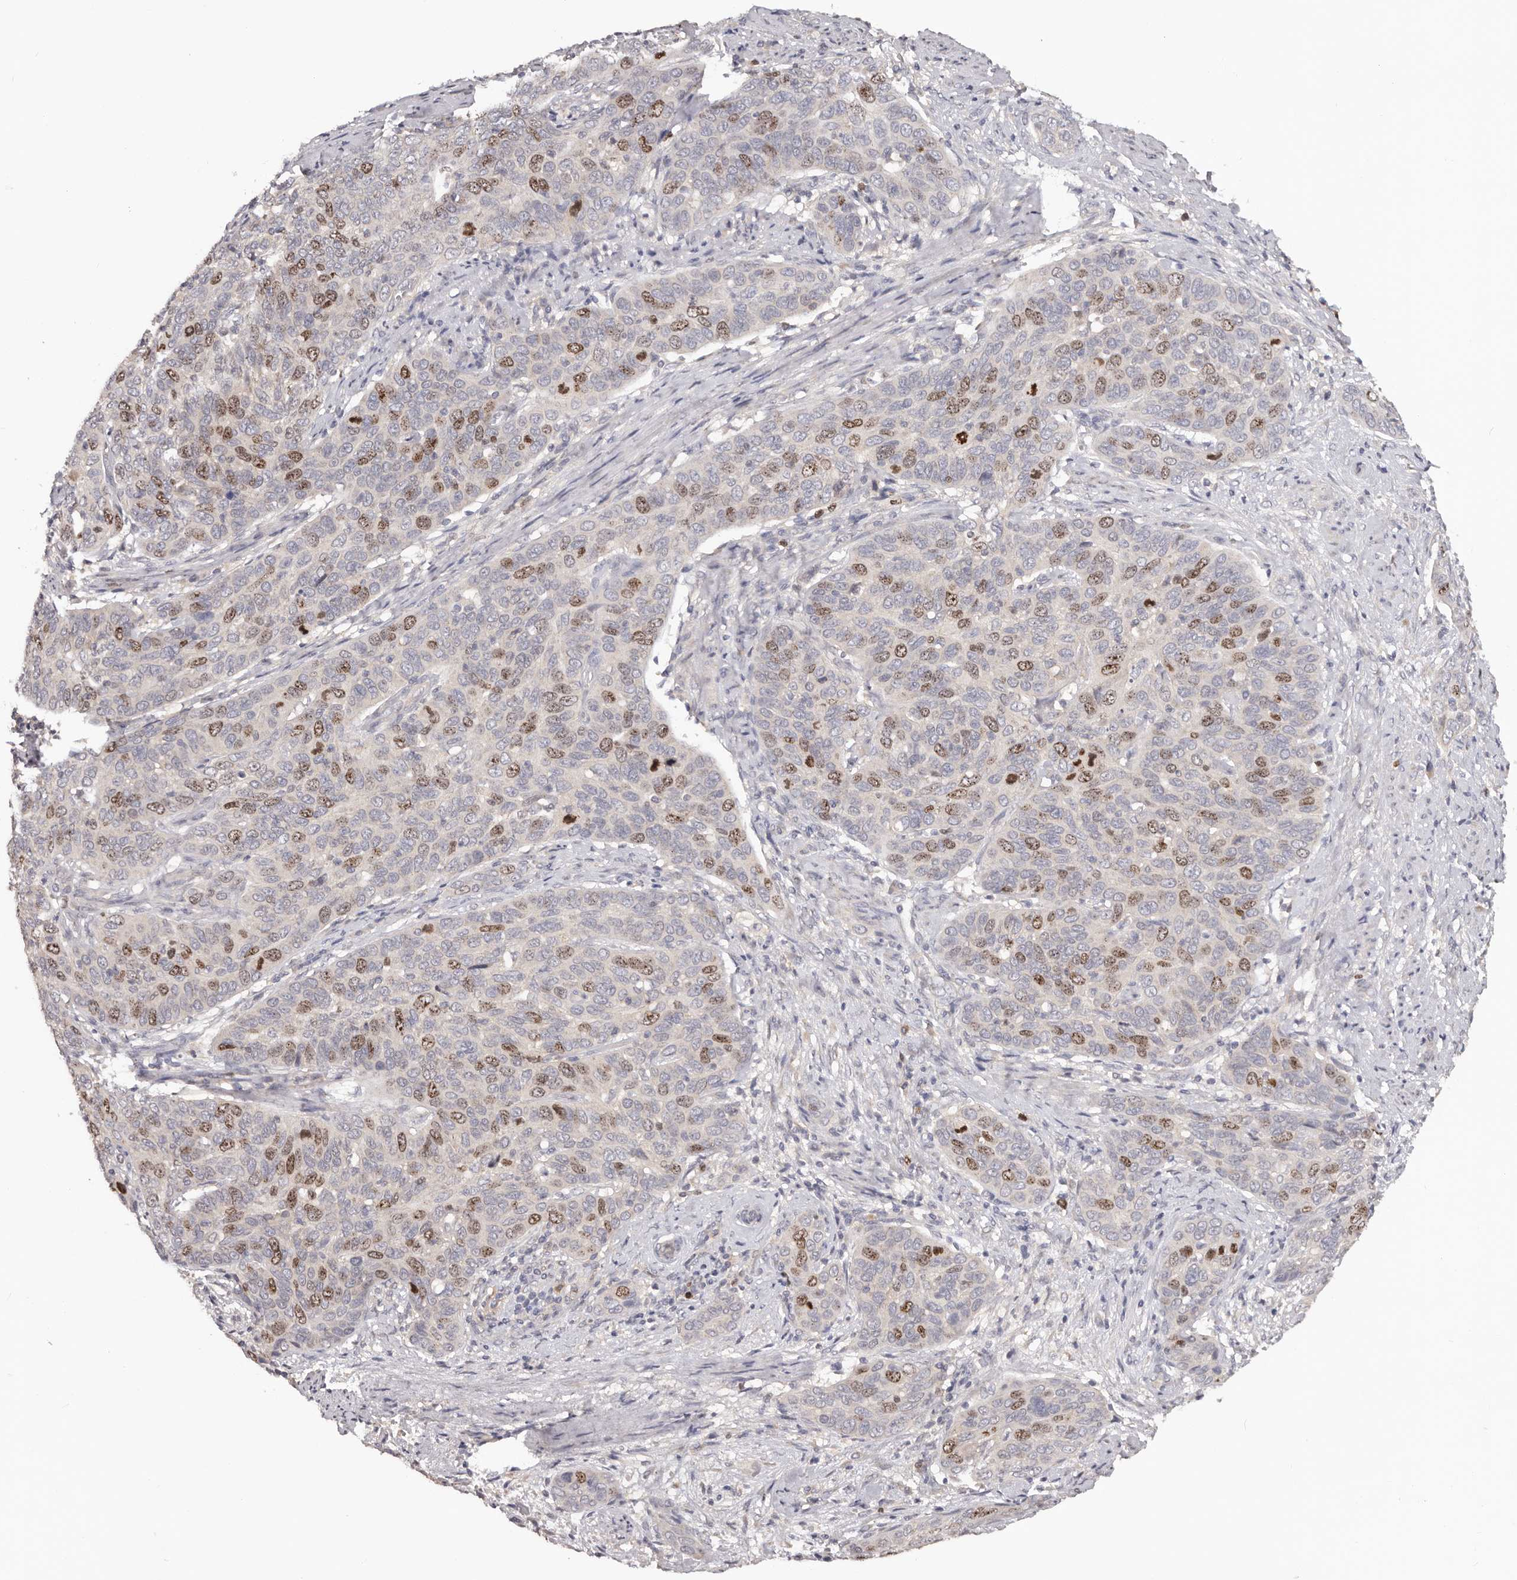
{"staining": {"intensity": "moderate", "quantity": "25%-75%", "location": "nuclear"}, "tissue": "cervical cancer", "cell_type": "Tumor cells", "image_type": "cancer", "snomed": [{"axis": "morphology", "description": "Squamous cell carcinoma, NOS"}, {"axis": "topography", "description": "Cervix"}], "caption": "Immunohistochemistry staining of cervical squamous cell carcinoma, which reveals medium levels of moderate nuclear expression in approximately 25%-75% of tumor cells indicating moderate nuclear protein positivity. The staining was performed using DAB (3,3'-diaminobenzidine) (brown) for protein detection and nuclei were counterstained in hematoxylin (blue).", "gene": "CCDC190", "patient": {"sex": "female", "age": 60}}